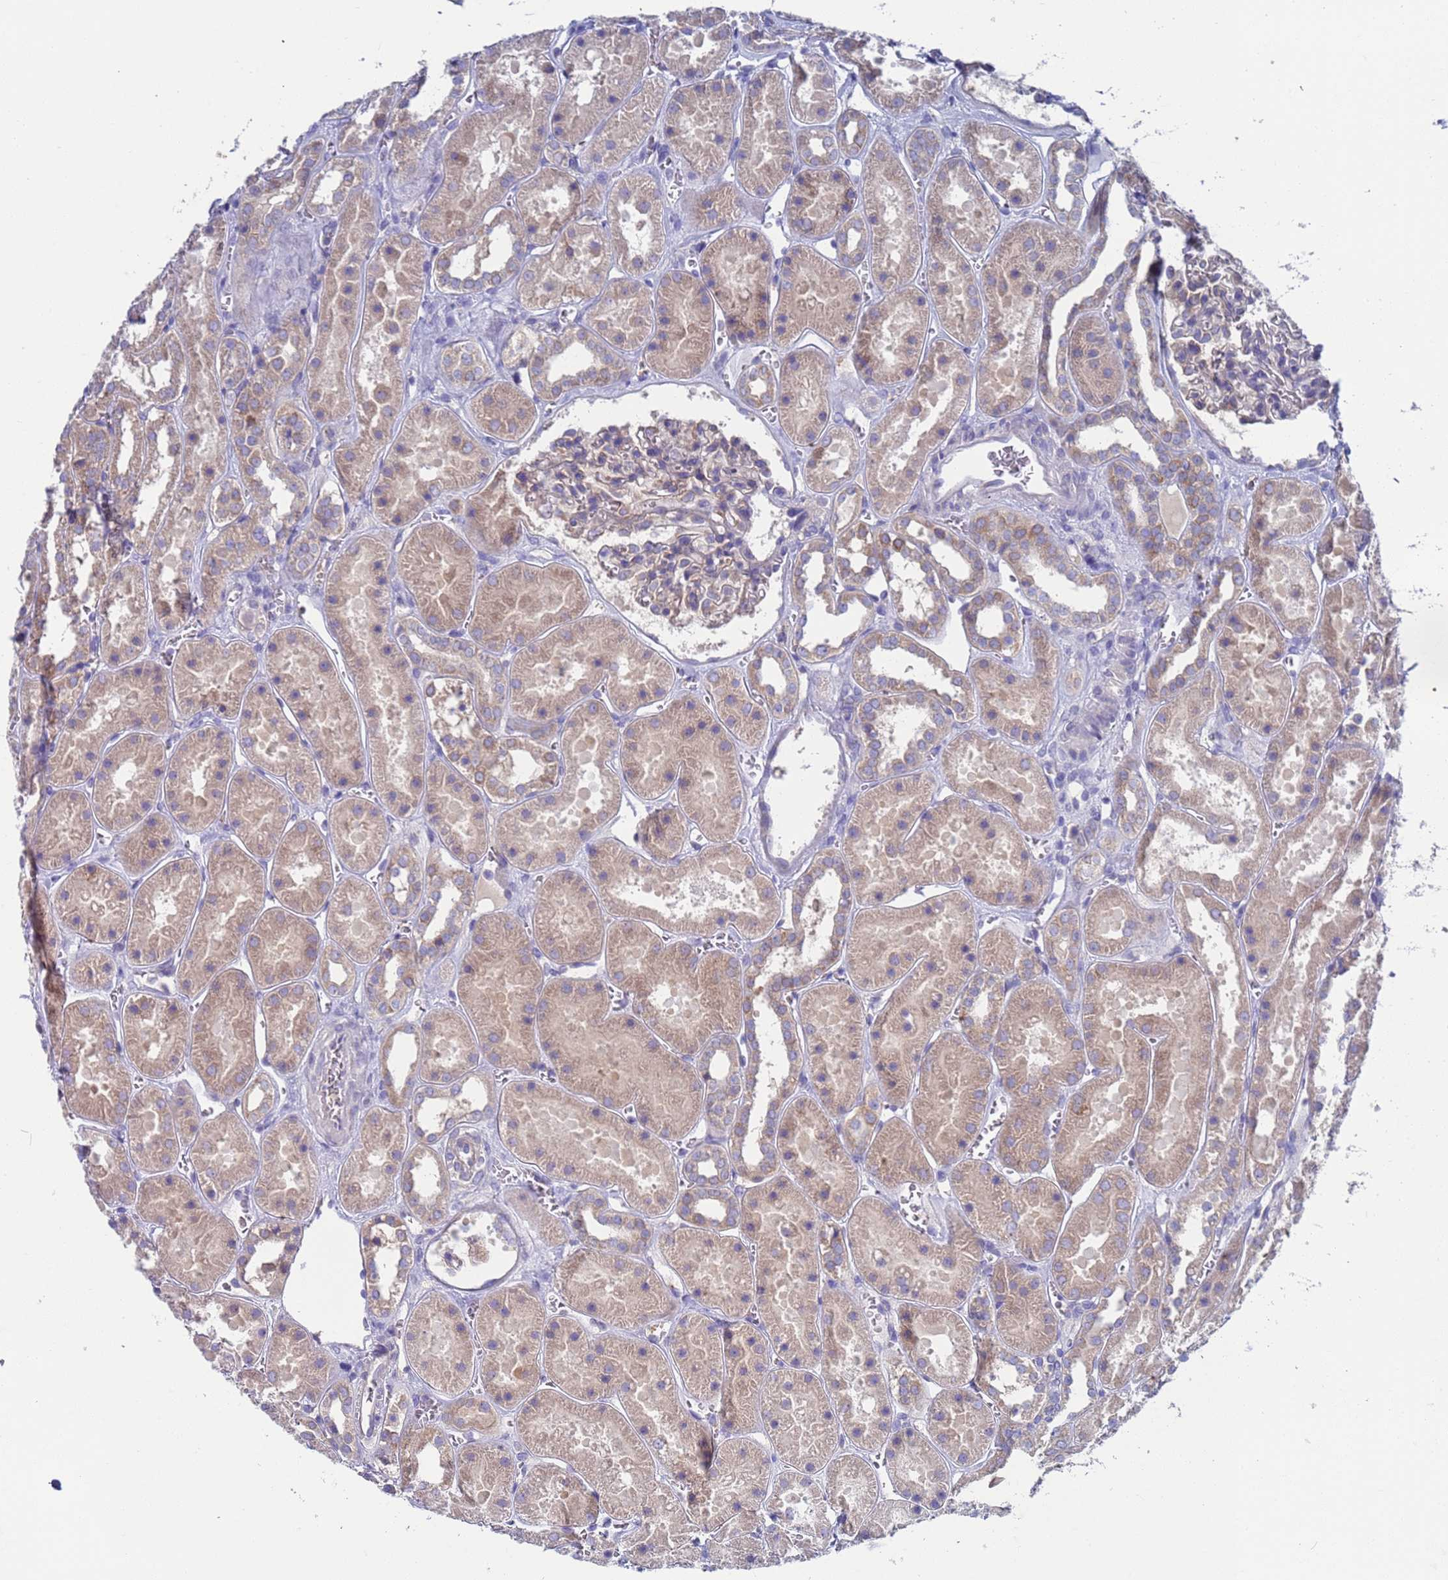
{"staining": {"intensity": "weak", "quantity": "25%-75%", "location": "cytoplasmic/membranous"}, "tissue": "kidney", "cell_type": "Cells in glomeruli", "image_type": "normal", "snomed": [{"axis": "morphology", "description": "Normal tissue, NOS"}, {"axis": "topography", "description": "Kidney"}], "caption": "Brown immunohistochemical staining in benign kidney reveals weak cytoplasmic/membranous expression in about 25%-75% of cells in glomeruli. The staining was performed using DAB to visualize the protein expression in brown, while the nuclei were stained in blue with hematoxylin (Magnification: 20x).", "gene": "PET117", "patient": {"sex": "female", "age": 41}}